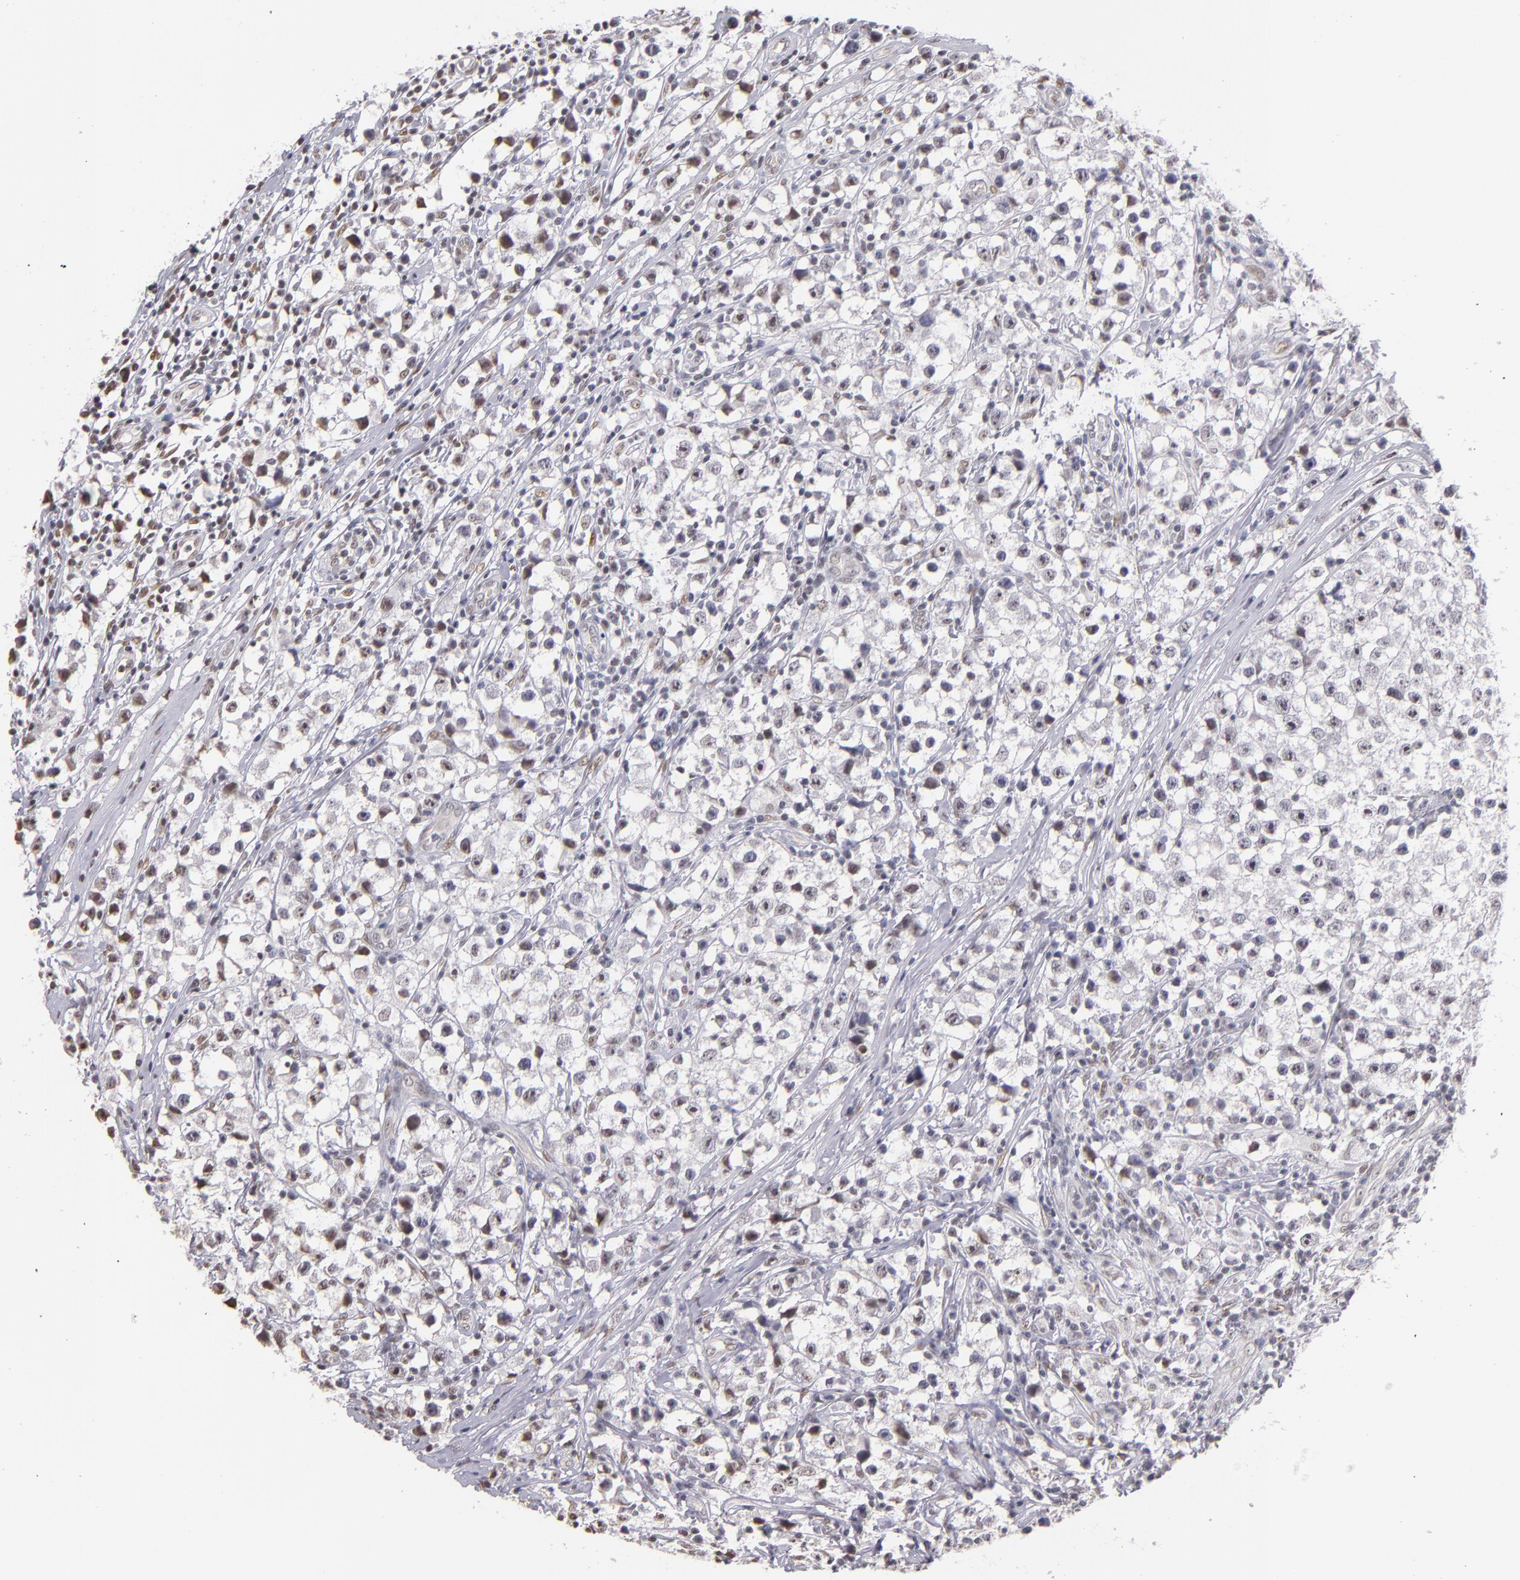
{"staining": {"intensity": "weak", "quantity": "25%-75%", "location": "nuclear"}, "tissue": "testis cancer", "cell_type": "Tumor cells", "image_type": "cancer", "snomed": [{"axis": "morphology", "description": "Seminoma, NOS"}, {"axis": "topography", "description": "Testis"}], "caption": "Testis seminoma was stained to show a protein in brown. There is low levels of weak nuclear positivity in approximately 25%-75% of tumor cells. The staining was performed using DAB (3,3'-diaminobenzidine) to visualize the protein expression in brown, while the nuclei were stained in blue with hematoxylin (Magnification: 20x).", "gene": "NCOR2", "patient": {"sex": "male", "age": 35}}